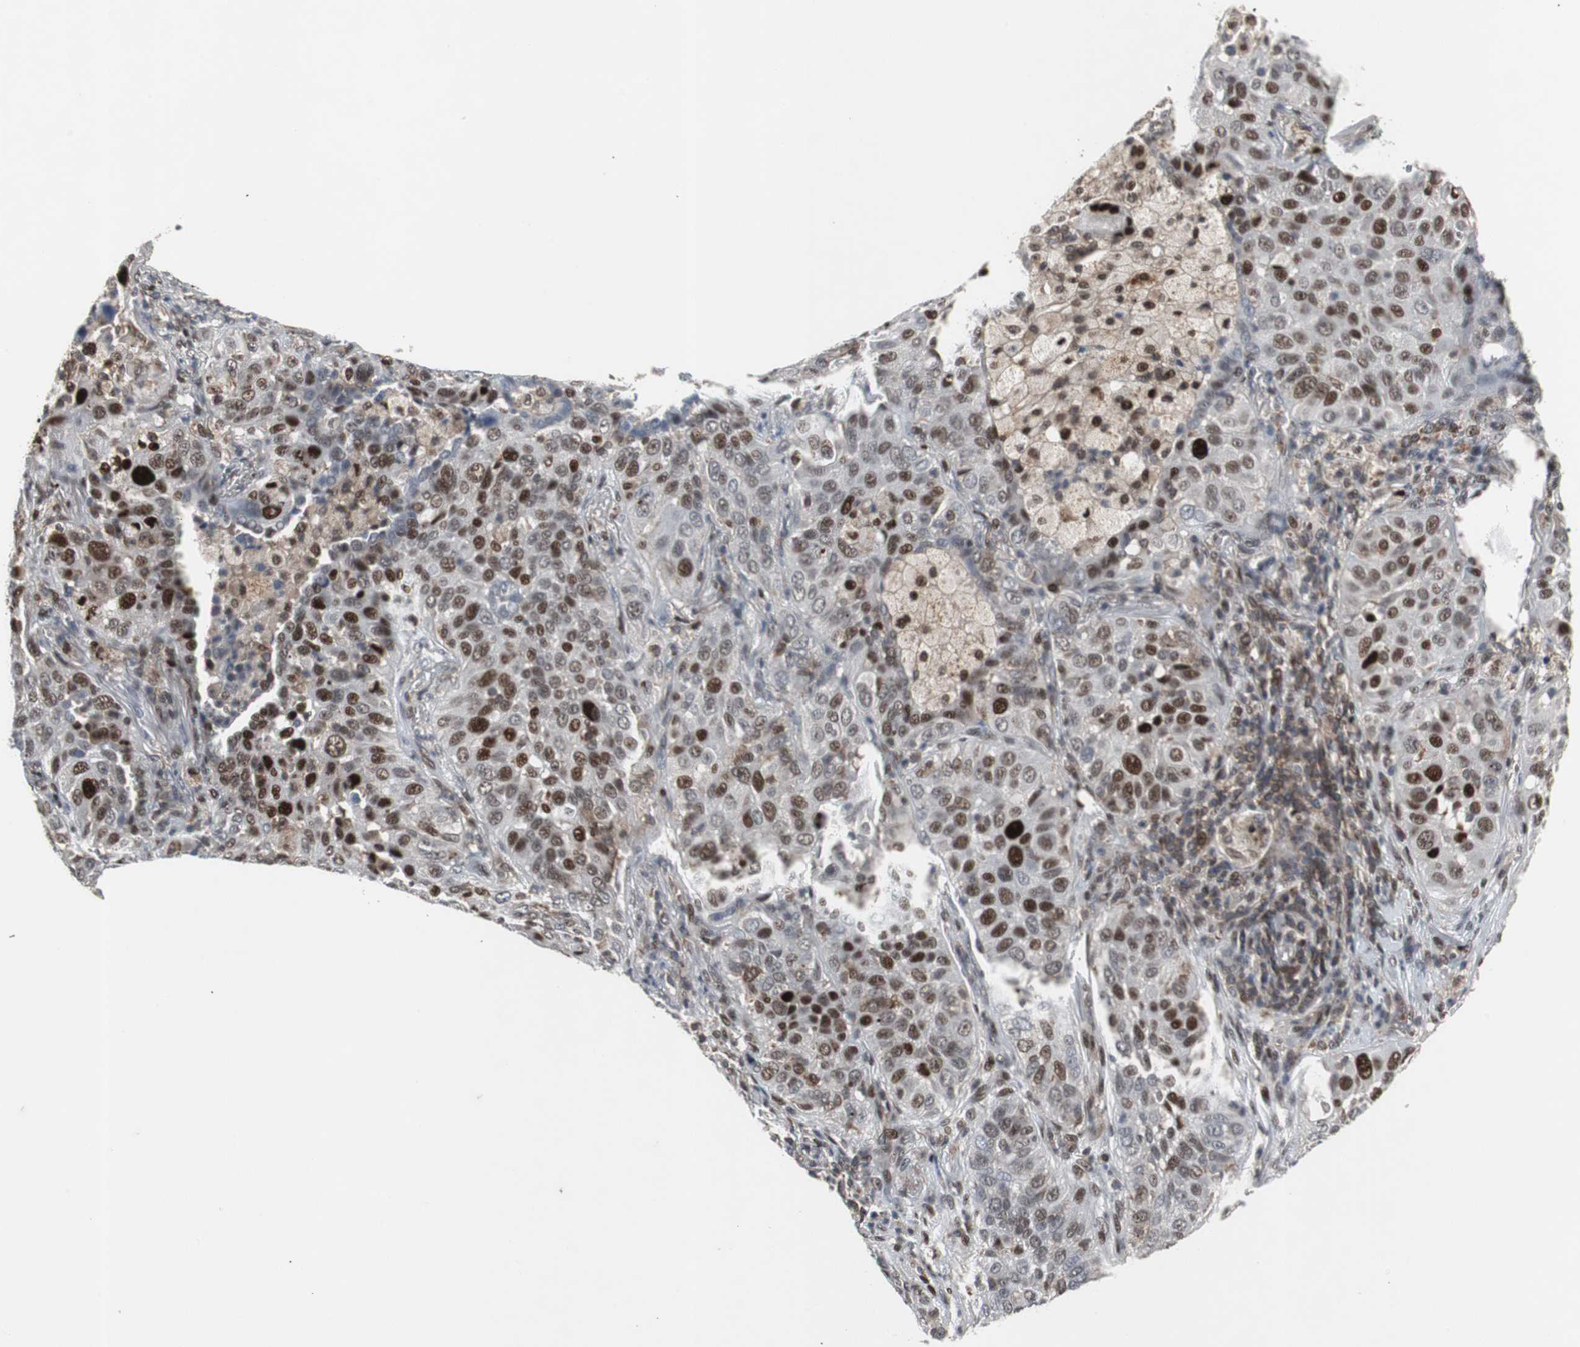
{"staining": {"intensity": "strong", "quantity": "25%-75%", "location": "nuclear"}, "tissue": "lung cancer", "cell_type": "Tumor cells", "image_type": "cancer", "snomed": [{"axis": "morphology", "description": "Squamous cell carcinoma, NOS"}, {"axis": "topography", "description": "Lung"}], "caption": "This image displays immunohistochemistry (IHC) staining of lung cancer (squamous cell carcinoma), with high strong nuclear expression in approximately 25%-75% of tumor cells.", "gene": "GRK2", "patient": {"sex": "female", "age": 67}}